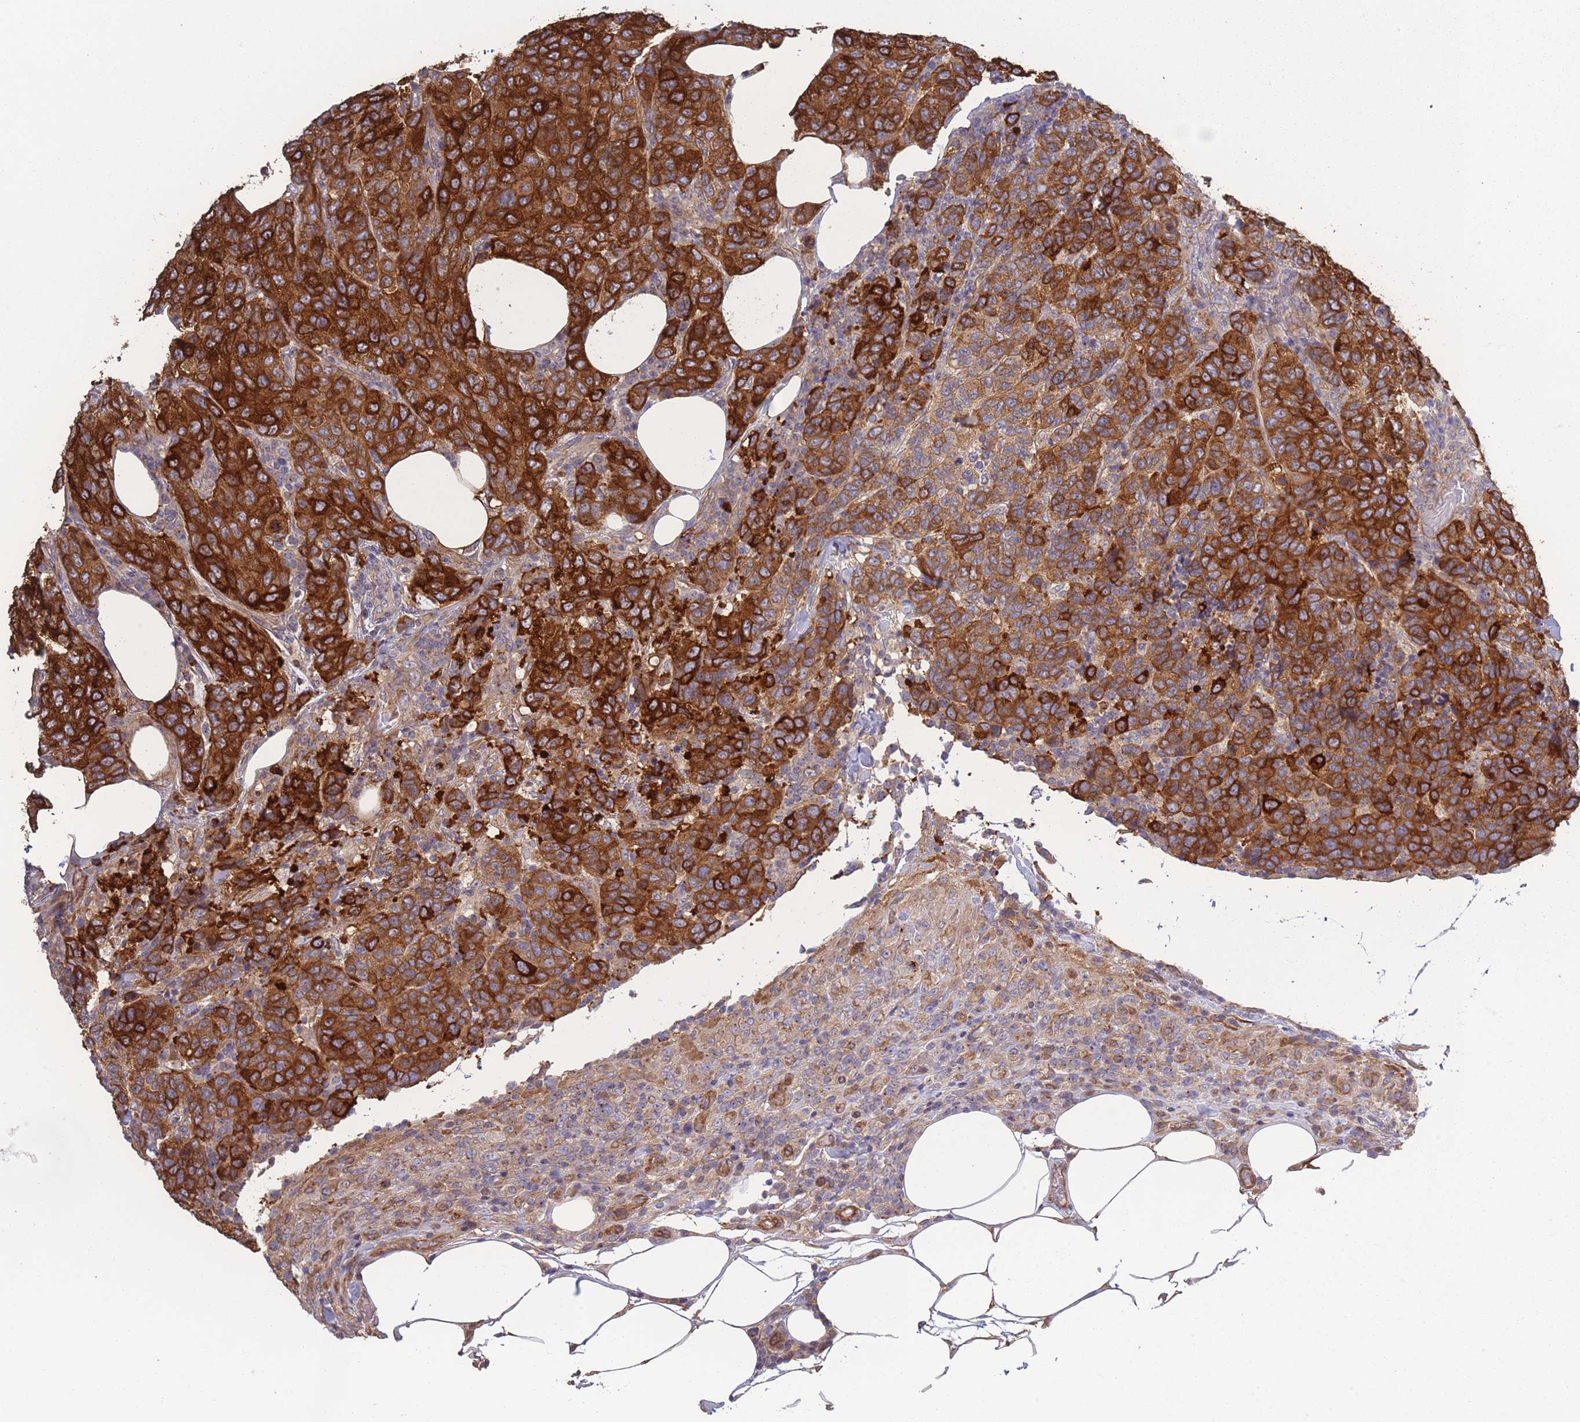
{"staining": {"intensity": "strong", "quantity": ">75%", "location": "cytoplasmic/membranous"}, "tissue": "breast cancer", "cell_type": "Tumor cells", "image_type": "cancer", "snomed": [{"axis": "morphology", "description": "Duct carcinoma"}, {"axis": "topography", "description": "Breast"}], "caption": "Protein staining reveals strong cytoplasmic/membranous staining in about >75% of tumor cells in intraductal carcinoma (breast).", "gene": "STEAP3", "patient": {"sex": "female", "age": 55}}